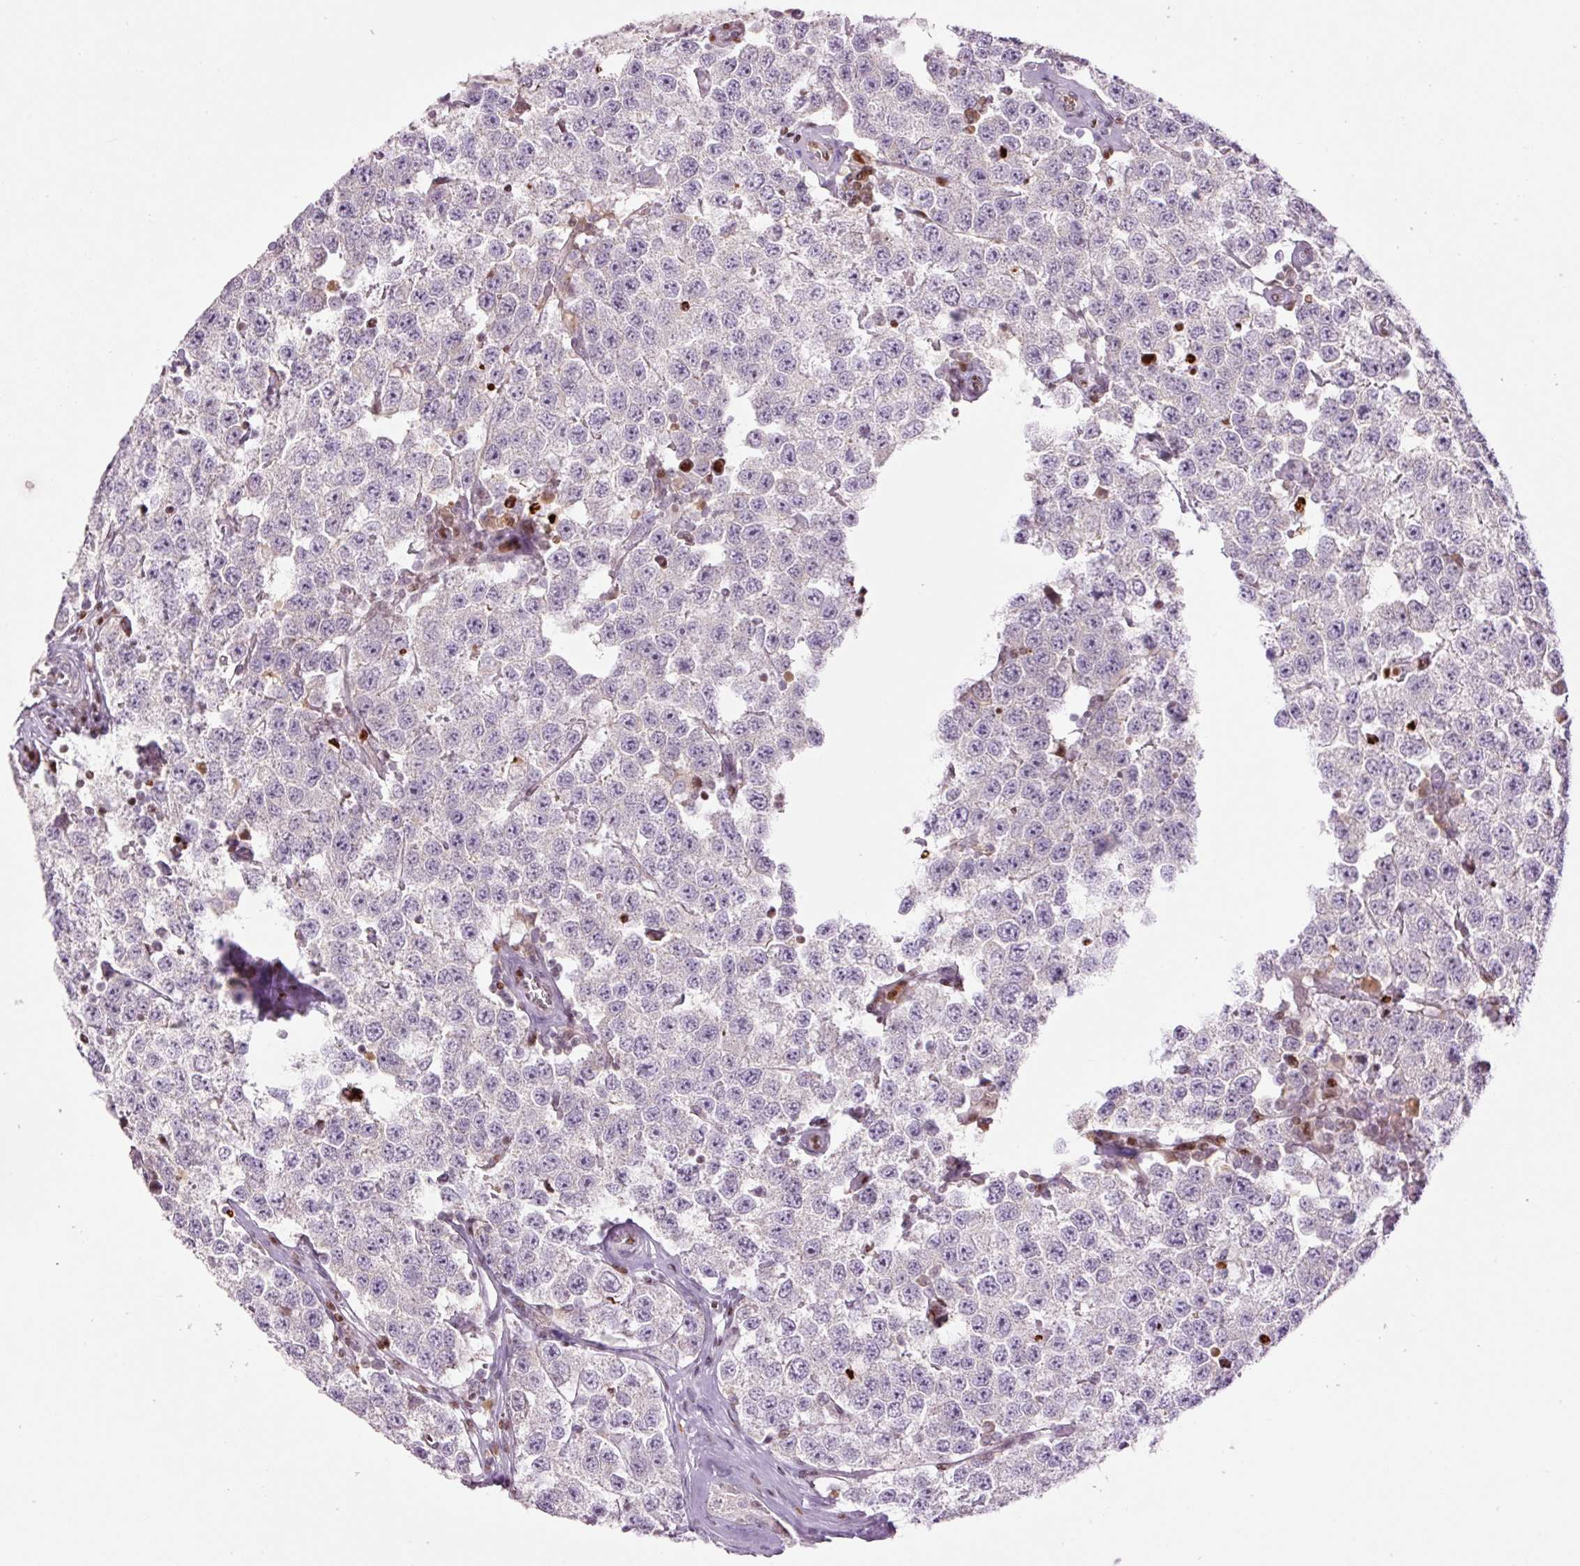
{"staining": {"intensity": "negative", "quantity": "none", "location": "none"}, "tissue": "testis cancer", "cell_type": "Tumor cells", "image_type": "cancer", "snomed": [{"axis": "morphology", "description": "Seminoma, NOS"}, {"axis": "topography", "description": "Testis"}], "caption": "High power microscopy histopathology image of an immunohistochemistry (IHC) histopathology image of testis seminoma, revealing no significant positivity in tumor cells.", "gene": "TMEM177", "patient": {"sex": "male", "age": 34}}